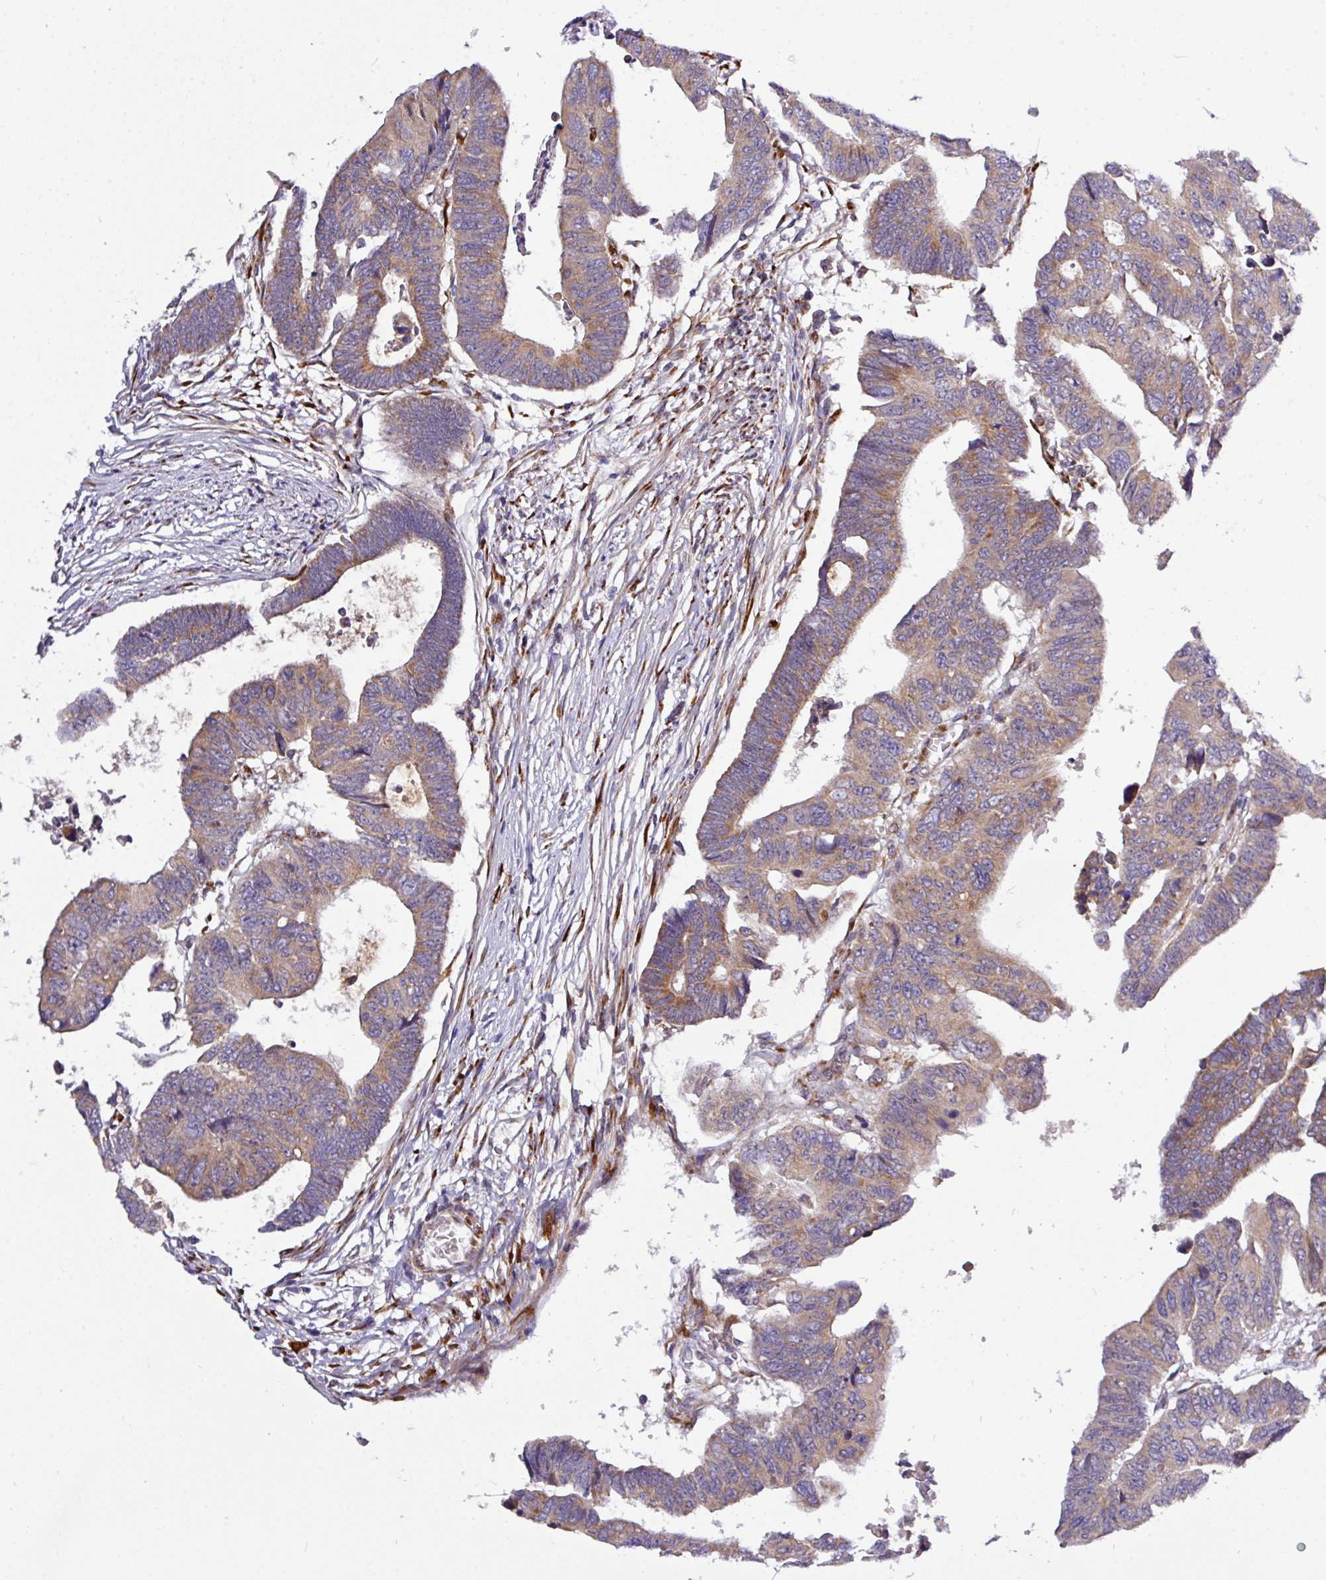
{"staining": {"intensity": "moderate", "quantity": ">75%", "location": "cytoplasmic/membranous"}, "tissue": "colorectal cancer", "cell_type": "Tumor cells", "image_type": "cancer", "snomed": [{"axis": "morphology", "description": "Adenocarcinoma, NOS"}, {"axis": "topography", "description": "Rectum"}], "caption": "A histopathology image showing moderate cytoplasmic/membranous positivity in approximately >75% of tumor cells in colorectal cancer, as visualized by brown immunohistochemical staining.", "gene": "TM2D2", "patient": {"sex": "female", "age": 65}}